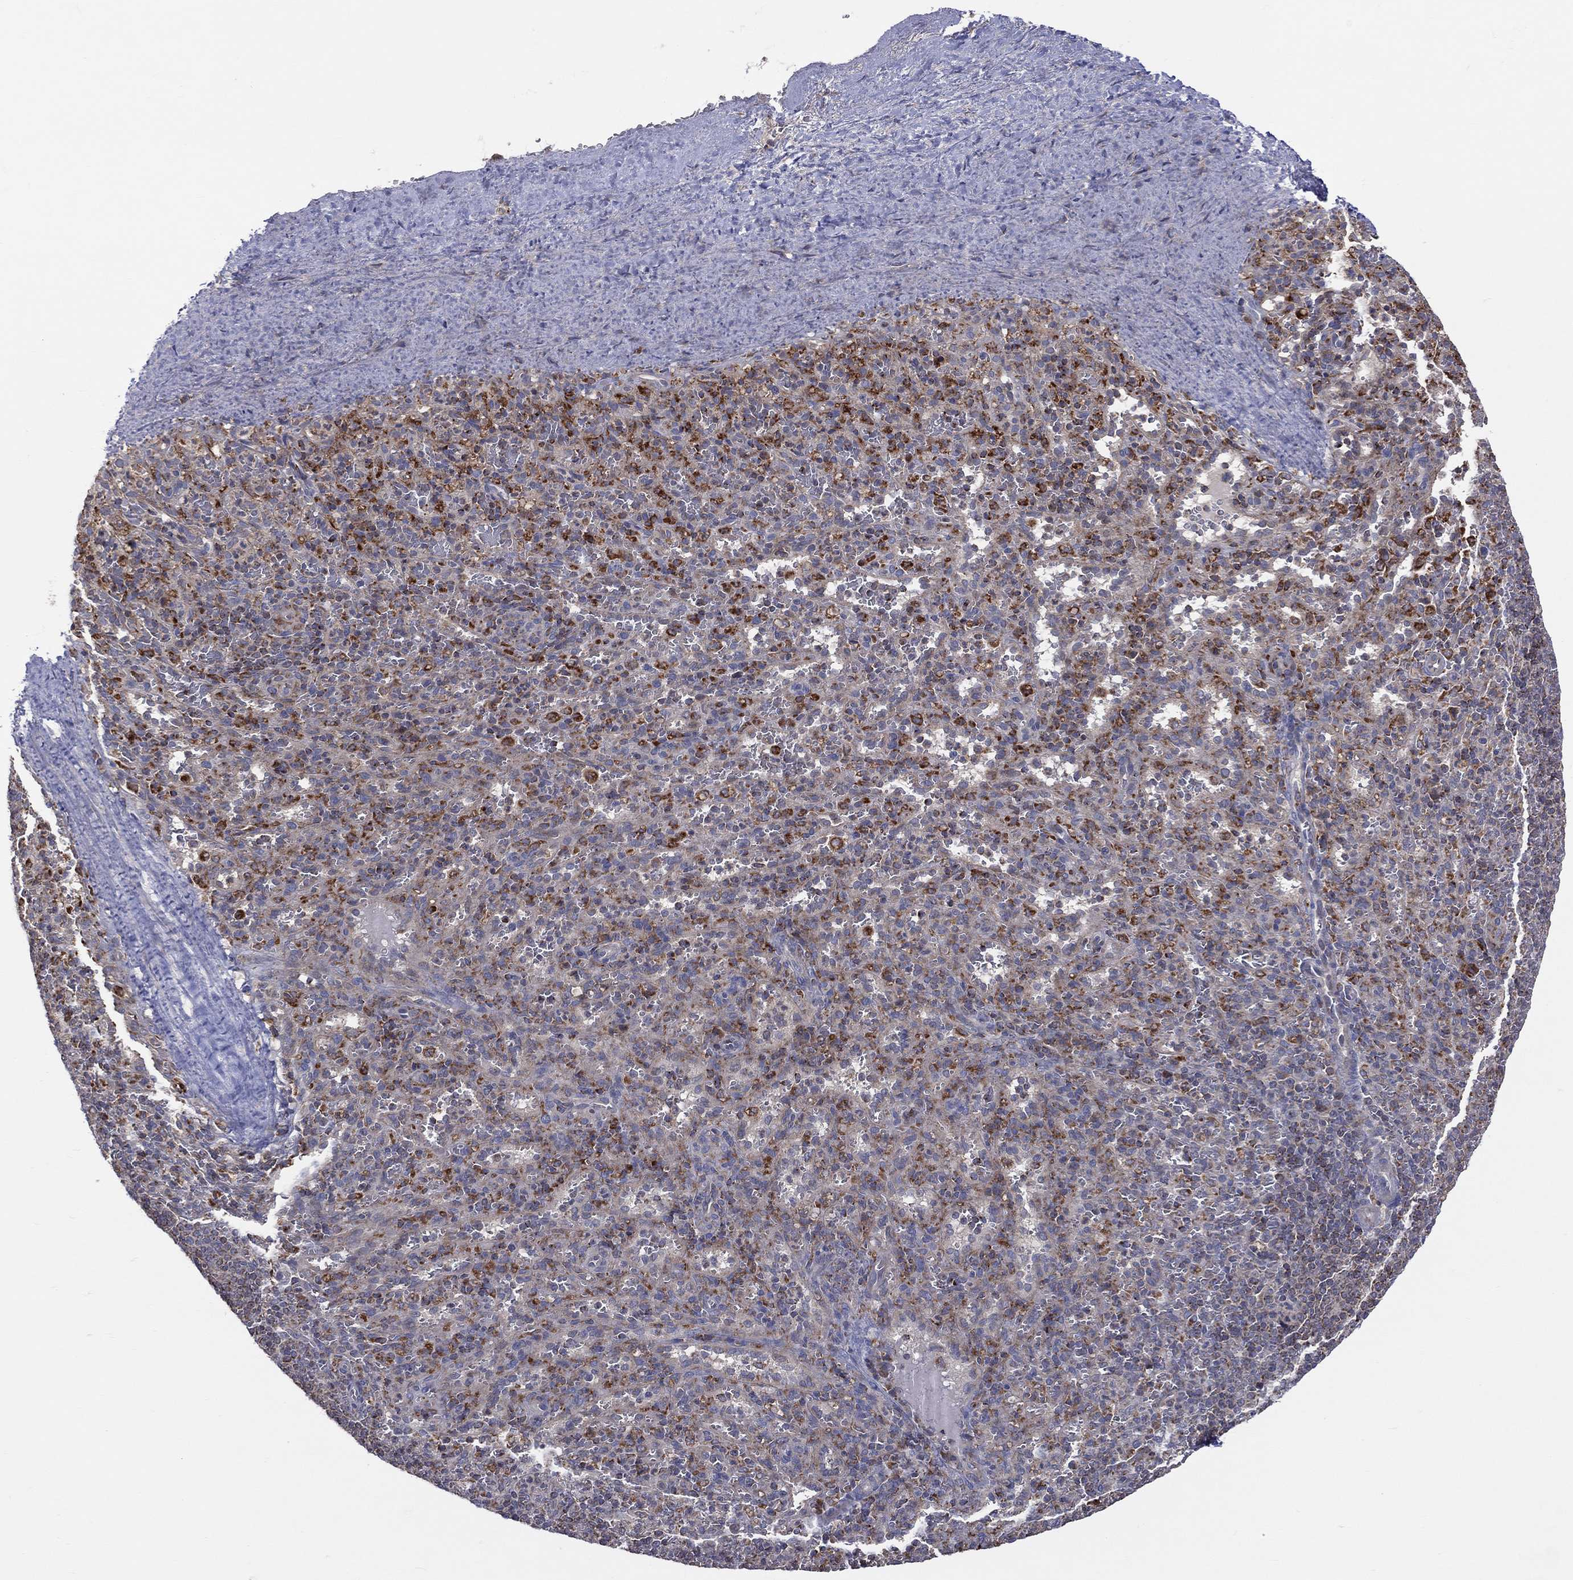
{"staining": {"intensity": "strong", "quantity": "<25%", "location": "cytoplasmic/membranous"}, "tissue": "spleen", "cell_type": "Cells in red pulp", "image_type": "normal", "snomed": [{"axis": "morphology", "description": "Normal tissue, NOS"}, {"axis": "topography", "description": "Spleen"}], "caption": "Immunohistochemistry (IHC) image of unremarkable spleen: spleen stained using IHC shows medium levels of strong protein expression localized specifically in the cytoplasmic/membranous of cells in red pulp, appearing as a cytoplasmic/membranous brown color.", "gene": "STARD3", "patient": {"sex": "male", "age": 57}}